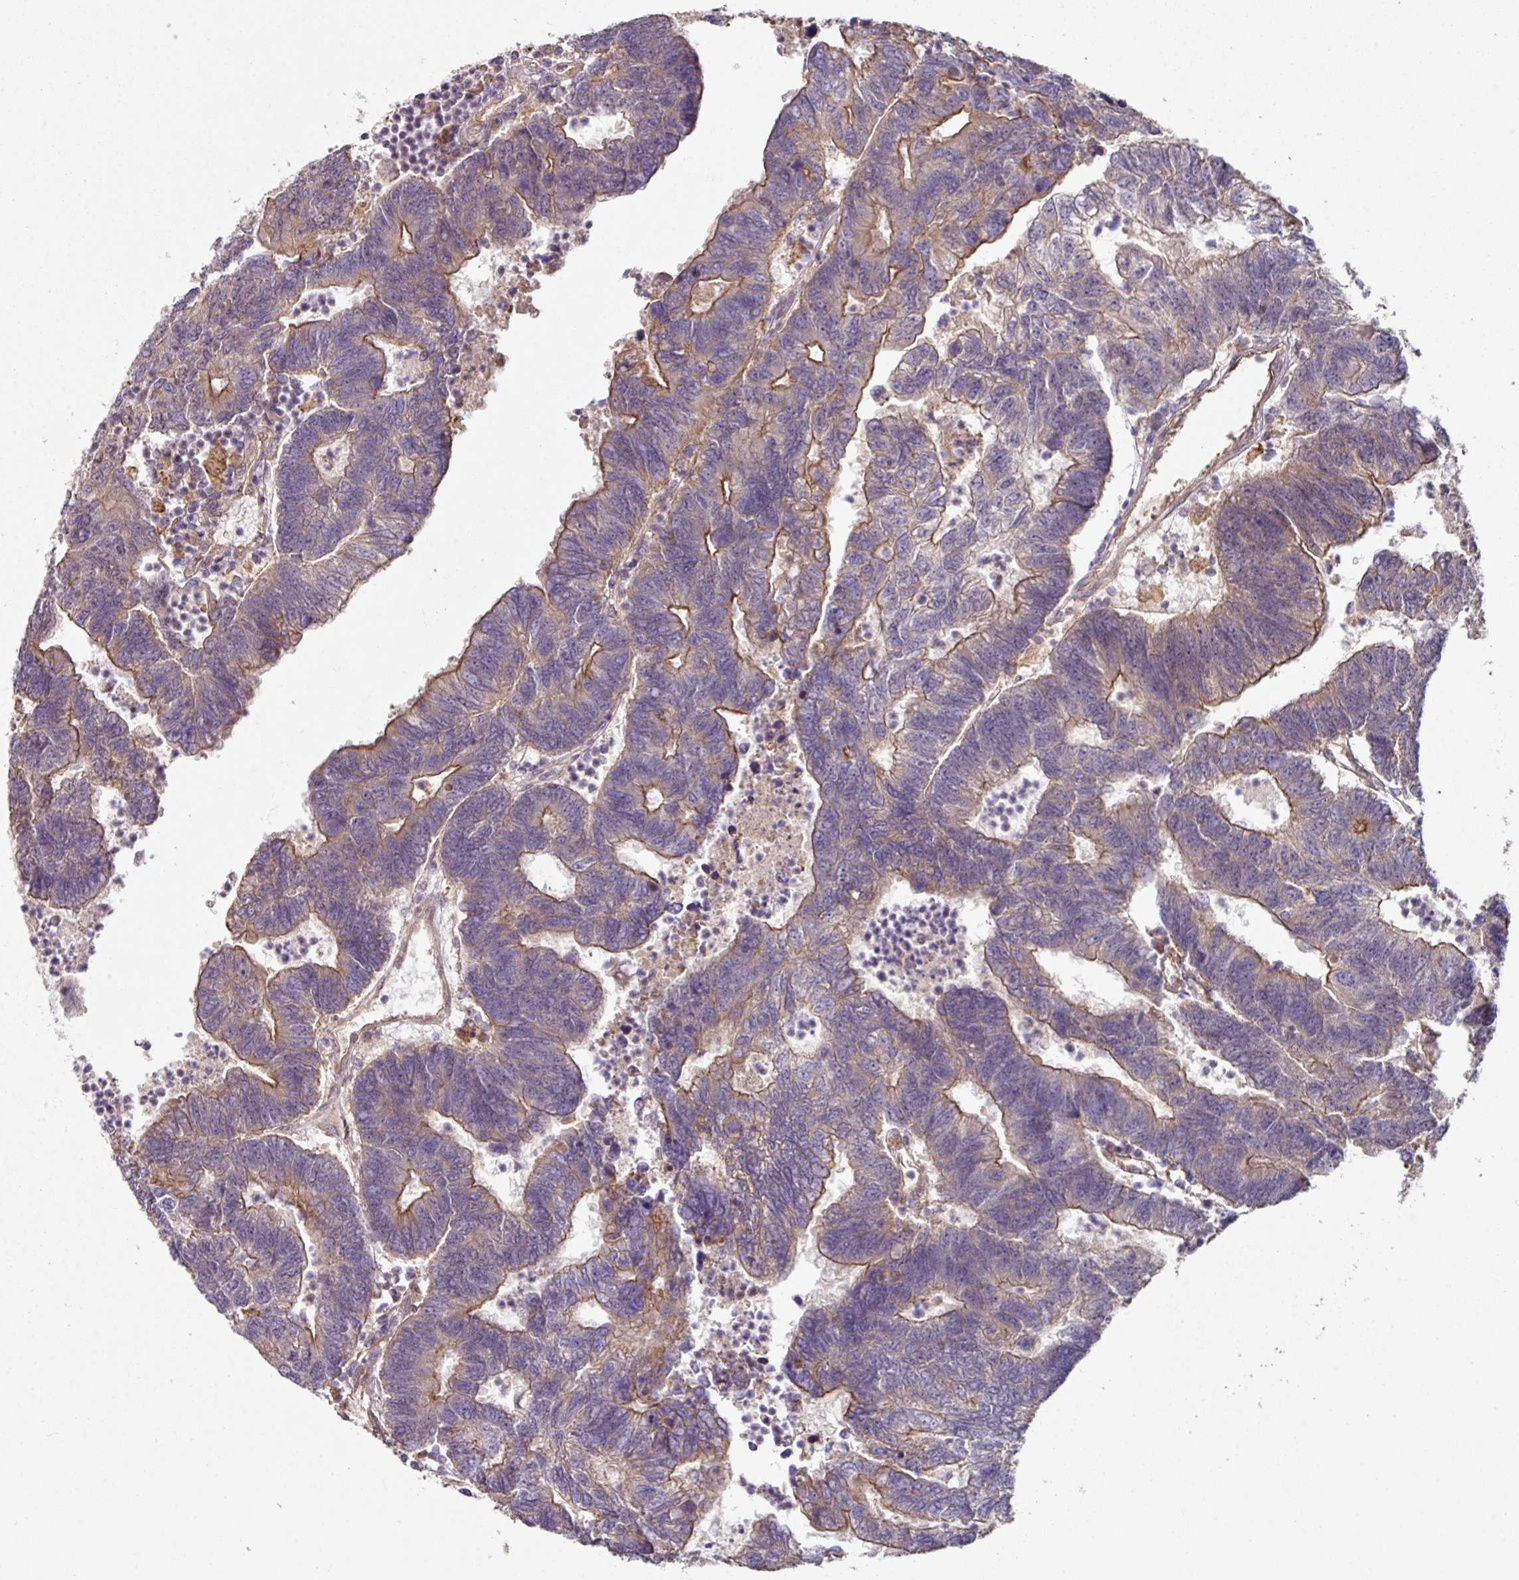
{"staining": {"intensity": "weak", "quantity": "25%-75%", "location": "cytoplasmic/membranous"}, "tissue": "colorectal cancer", "cell_type": "Tumor cells", "image_type": "cancer", "snomed": [{"axis": "morphology", "description": "Adenocarcinoma, NOS"}, {"axis": "topography", "description": "Colon"}], "caption": "The image exhibits a brown stain indicating the presence of a protein in the cytoplasmic/membranous of tumor cells in adenocarcinoma (colorectal). The protein is stained brown, and the nuclei are stained in blue (DAB (3,3'-diaminobenzidine) IHC with brightfield microscopy, high magnification).", "gene": "C4orf48", "patient": {"sex": "female", "age": 48}}